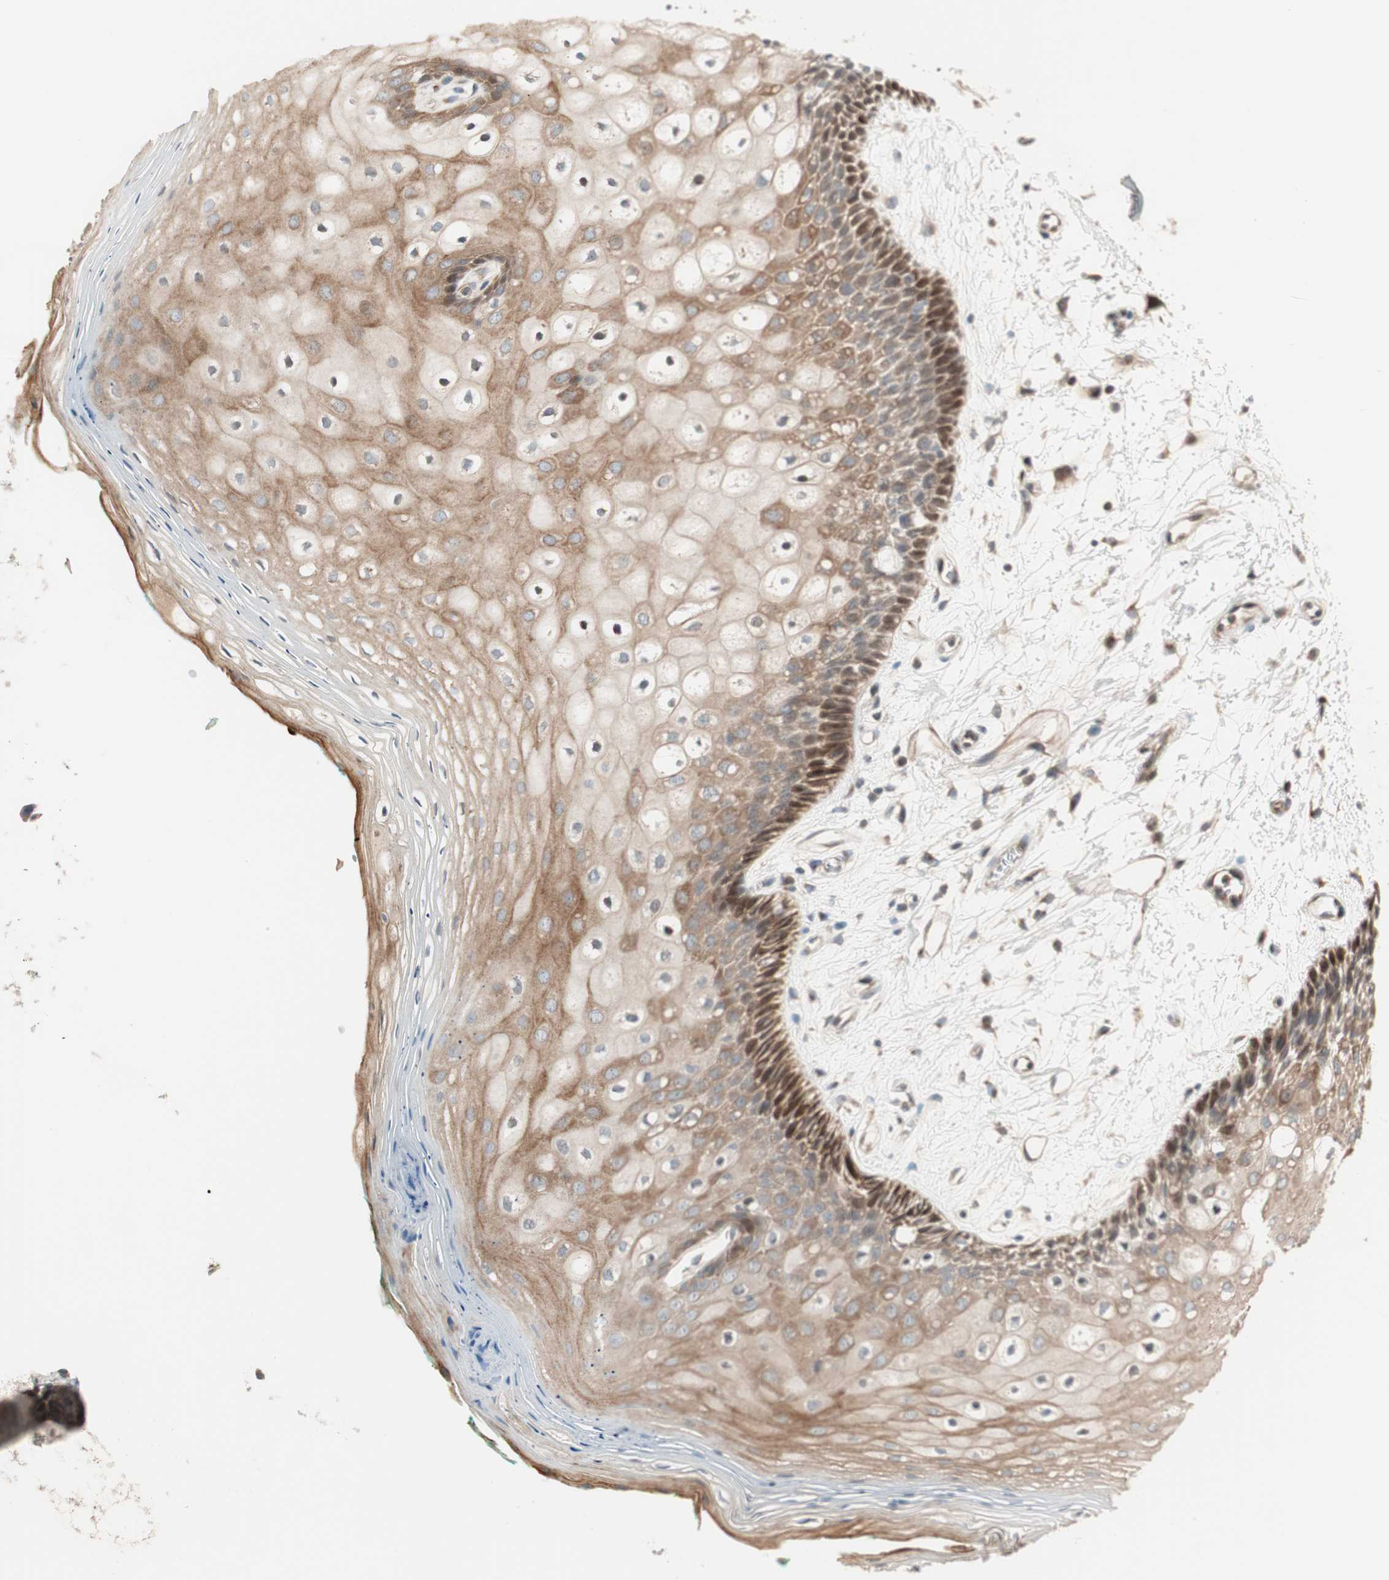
{"staining": {"intensity": "moderate", "quantity": "25%-75%", "location": "cytoplasmic/membranous,nuclear"}, "tissue": "oral mucosa", "cell_type": "Squamous epithelial cells", "image_type": "normal", "snomed": [{"axis": "morphology", "description": "Normal tissue, NOS"}, {"axis": "topography", "description": "Skeletal muscle"}, {"axis": "topography", "description": "Oral tissue"}, {"axis": "topography", "description": "Peripheral nerve tissue"}], "caption": "IHC histopathology image of benign oral mucosa stained for a protein (brown), which demonstrates medium levels of moderate cytoplasmic/membranous,nuclear staining in approximately 25%-75% of squamous epithelial cells.", "gene": "CGRRF1", "patient": {"sex": "female", "age": 84}}